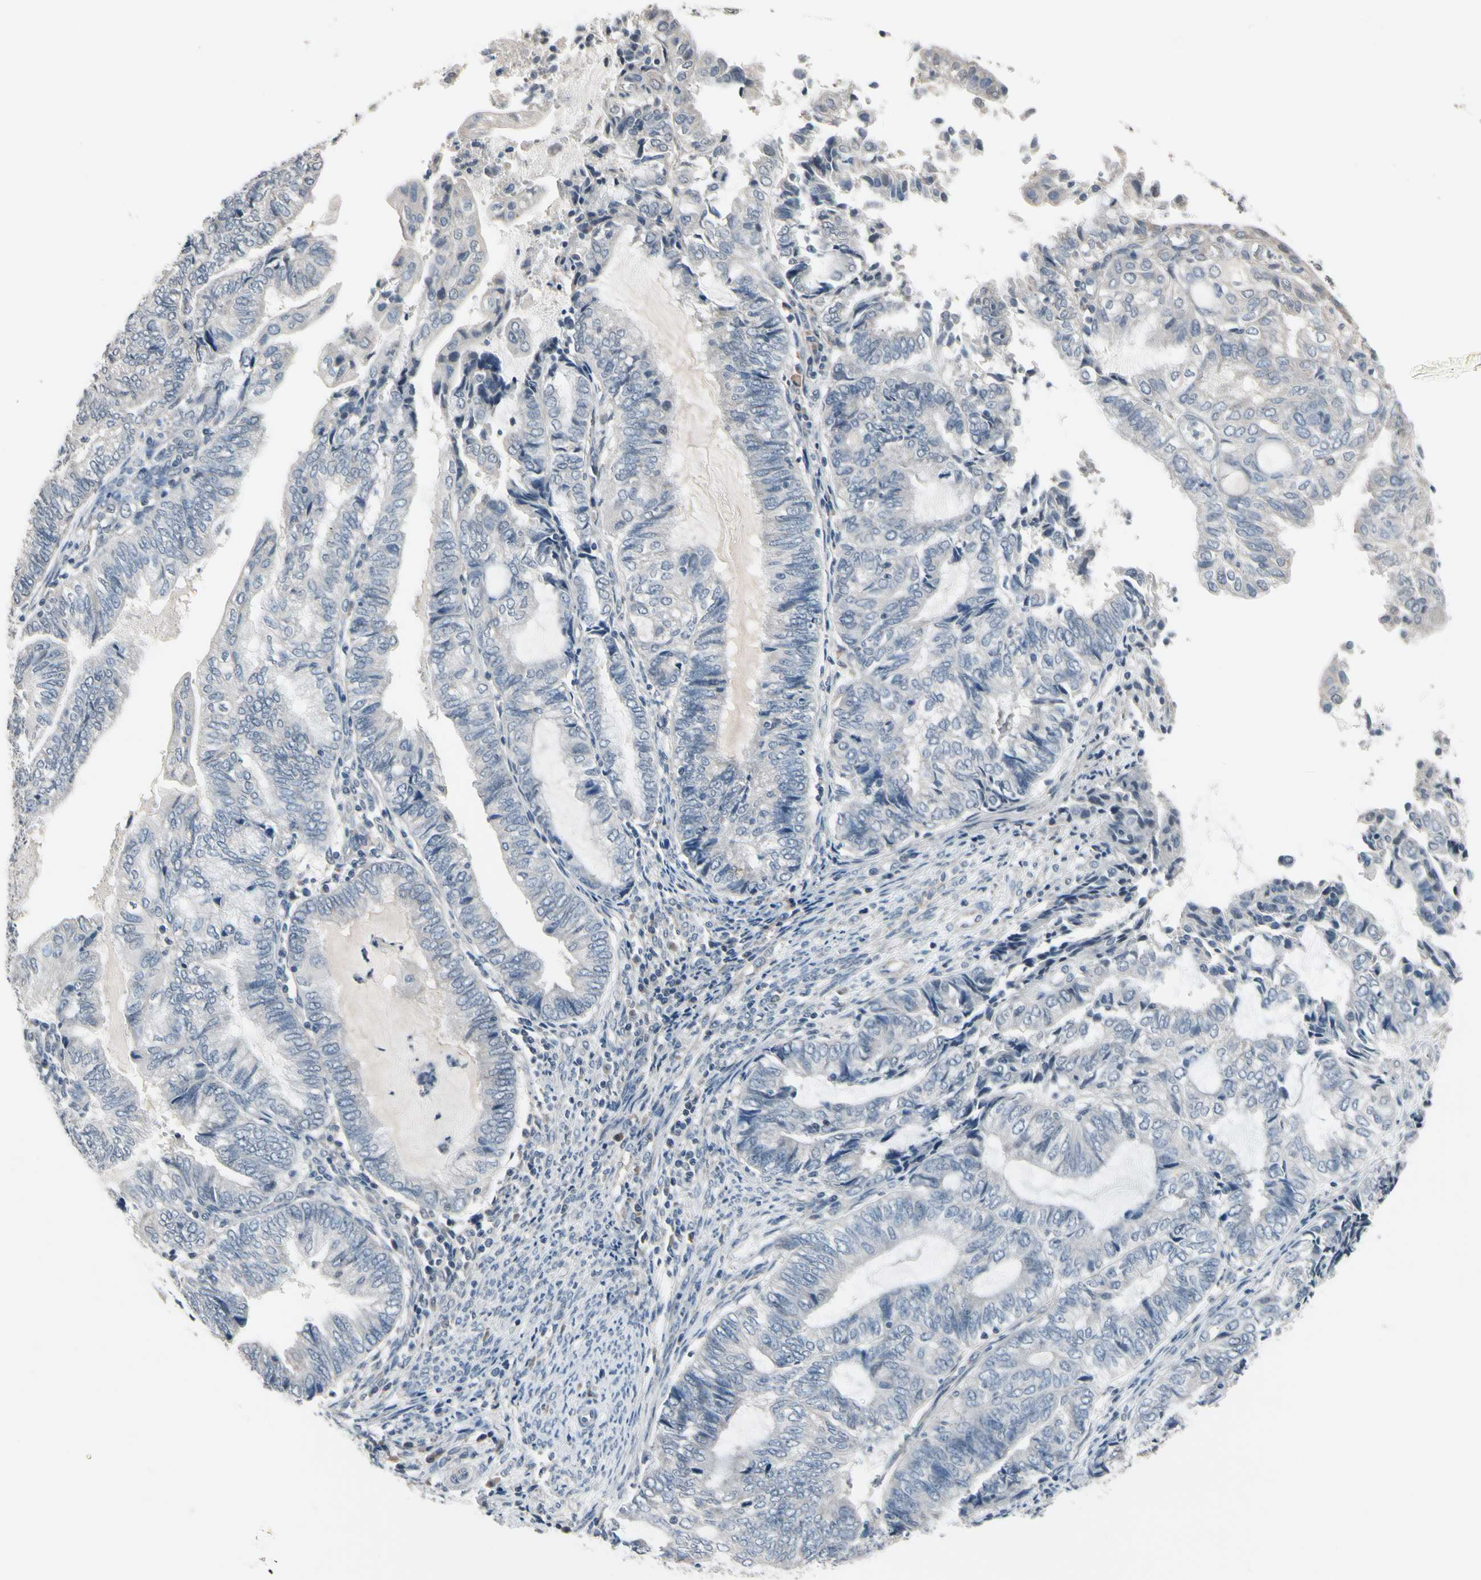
{"staining": {"intensity": "negative", "quantity": "none", "location": "none"}, "tissue": "endometrial cancer", "cell_type": "Tumor cells", "image_type": "cancer", "snomed": [{"axis": "morphology", "description": "Adenocarcinoma, NOS"}, {"axis": "topography", "description": "Uterus"}, {"axis": "topography", "description": "Endometrium"}], "caption": "Tumor cells show no significant protein expression in endometrial cancer (adenocarcinoma).", "gene": "SV2A", "patient": {"sex": "female", "age": 70}}